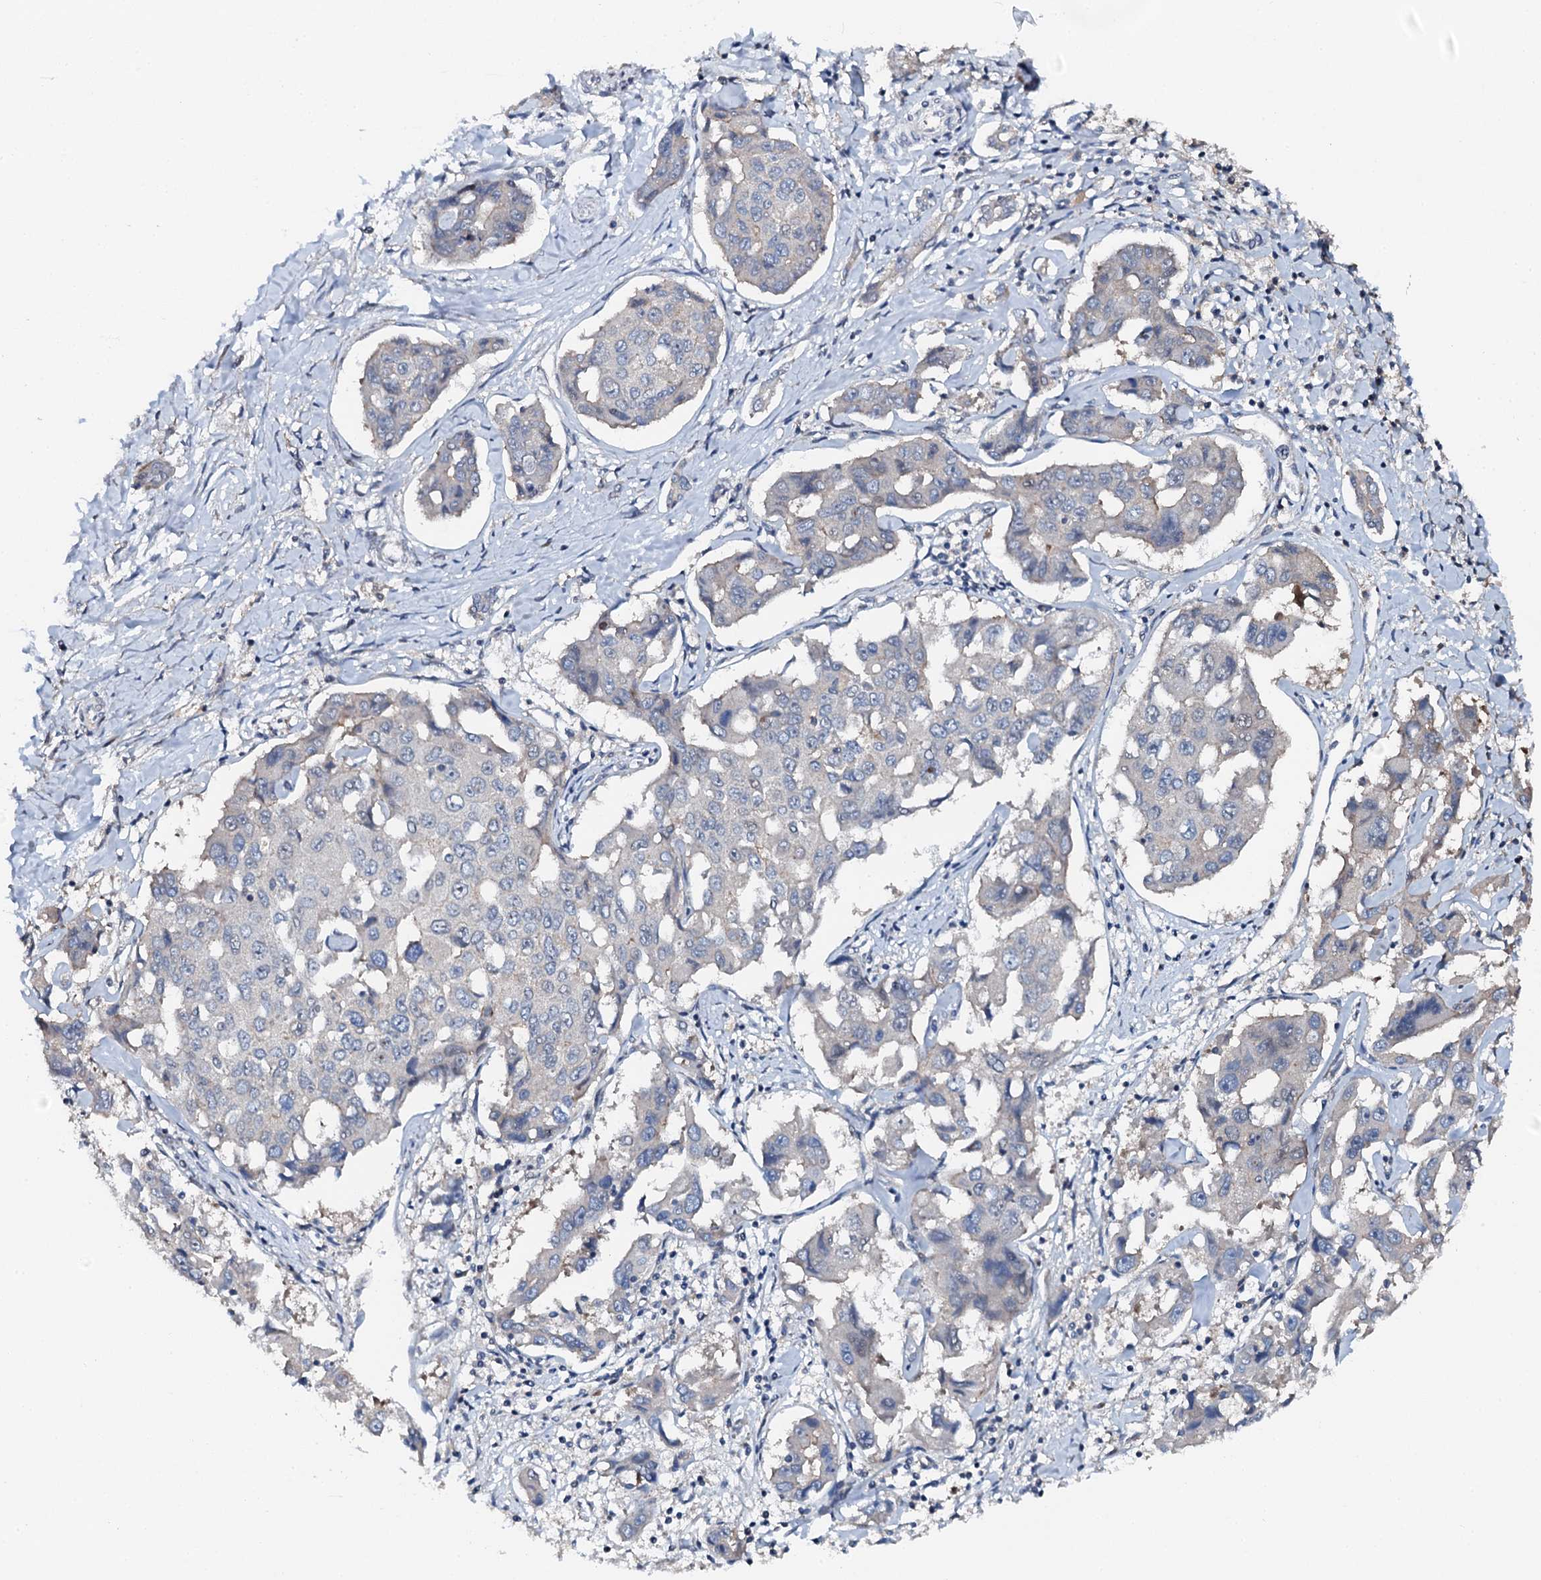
{"staining": {"intensity": "negative", "quantity": "none", "location": "none"}, "tissue": "liver cancer", "cell_type": "Tumor cells", "image_type": "cancer", "snomed": [{"axis": "morphology", "description": "Cholangiocarcinoma"}, {"axis": "topography", "description": "Liver"}], "caption": "Immunohistochemical staining of human liver cancer (cholangiocarcinoma) demonstrates no significant expression in tumor cells.", "gene": "FLYWCH1", "patient": {"sex": "male", "age": 59}}